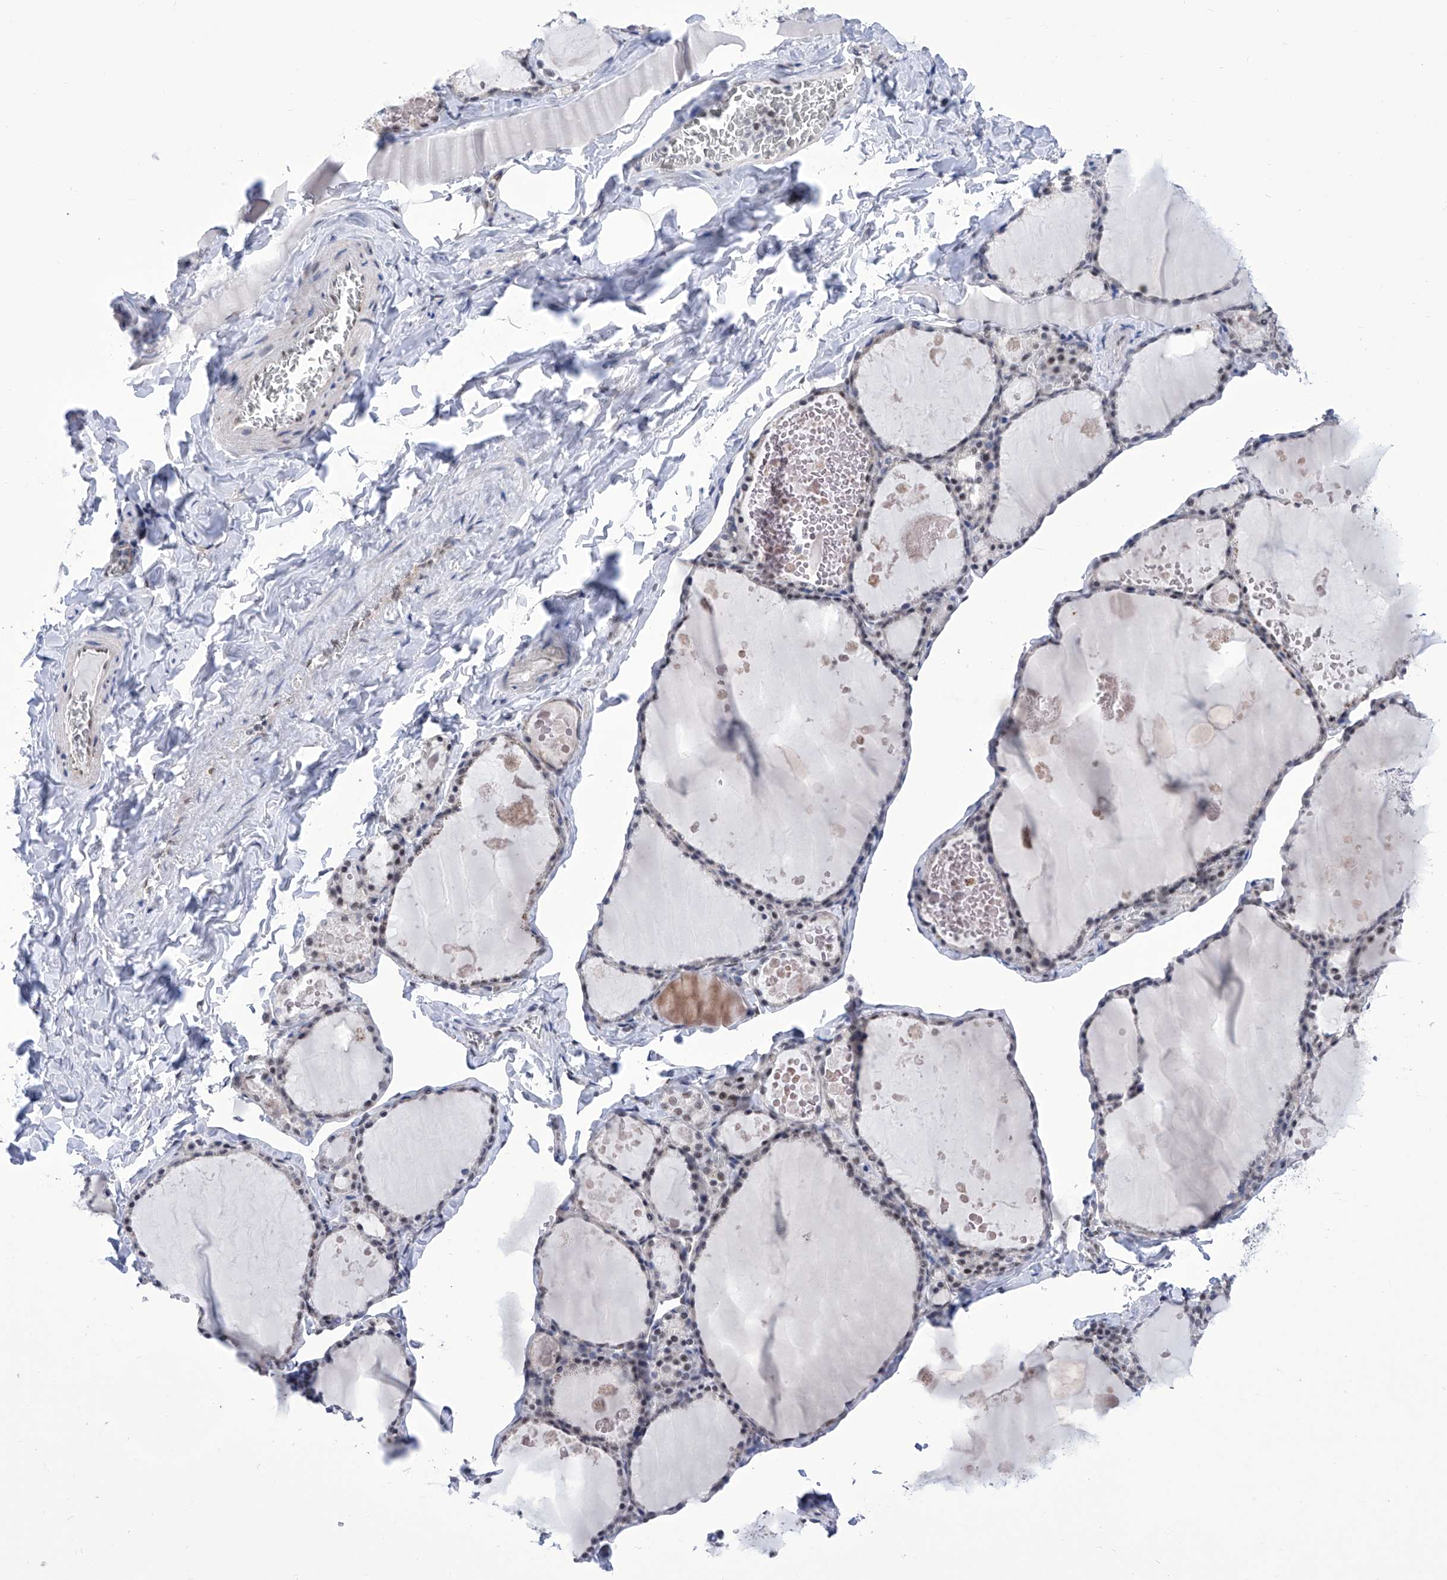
{"staining": {"intensity": "weak", "quantity": "25%-75%", "location": "nuclear"}, "tissue": "thyroid gland", "cell_type": "Glandular cells", "image_type": "normal", "snomed": [{"axis": "morphology", "description": "Normal tissue, NOS"}, {"axis": "topography", "description": "Thyroid gland"}], "caption": "Thyroid gland was stained to show a protein in brown. There is low levels of weak nuclear staining in approximately 25%-75% of glandular cells. (DAB IHC, brown staining for protein, blue staining for nuclei).", "gene": "SART1", "patient": {"sex": "male", "age": 56}}